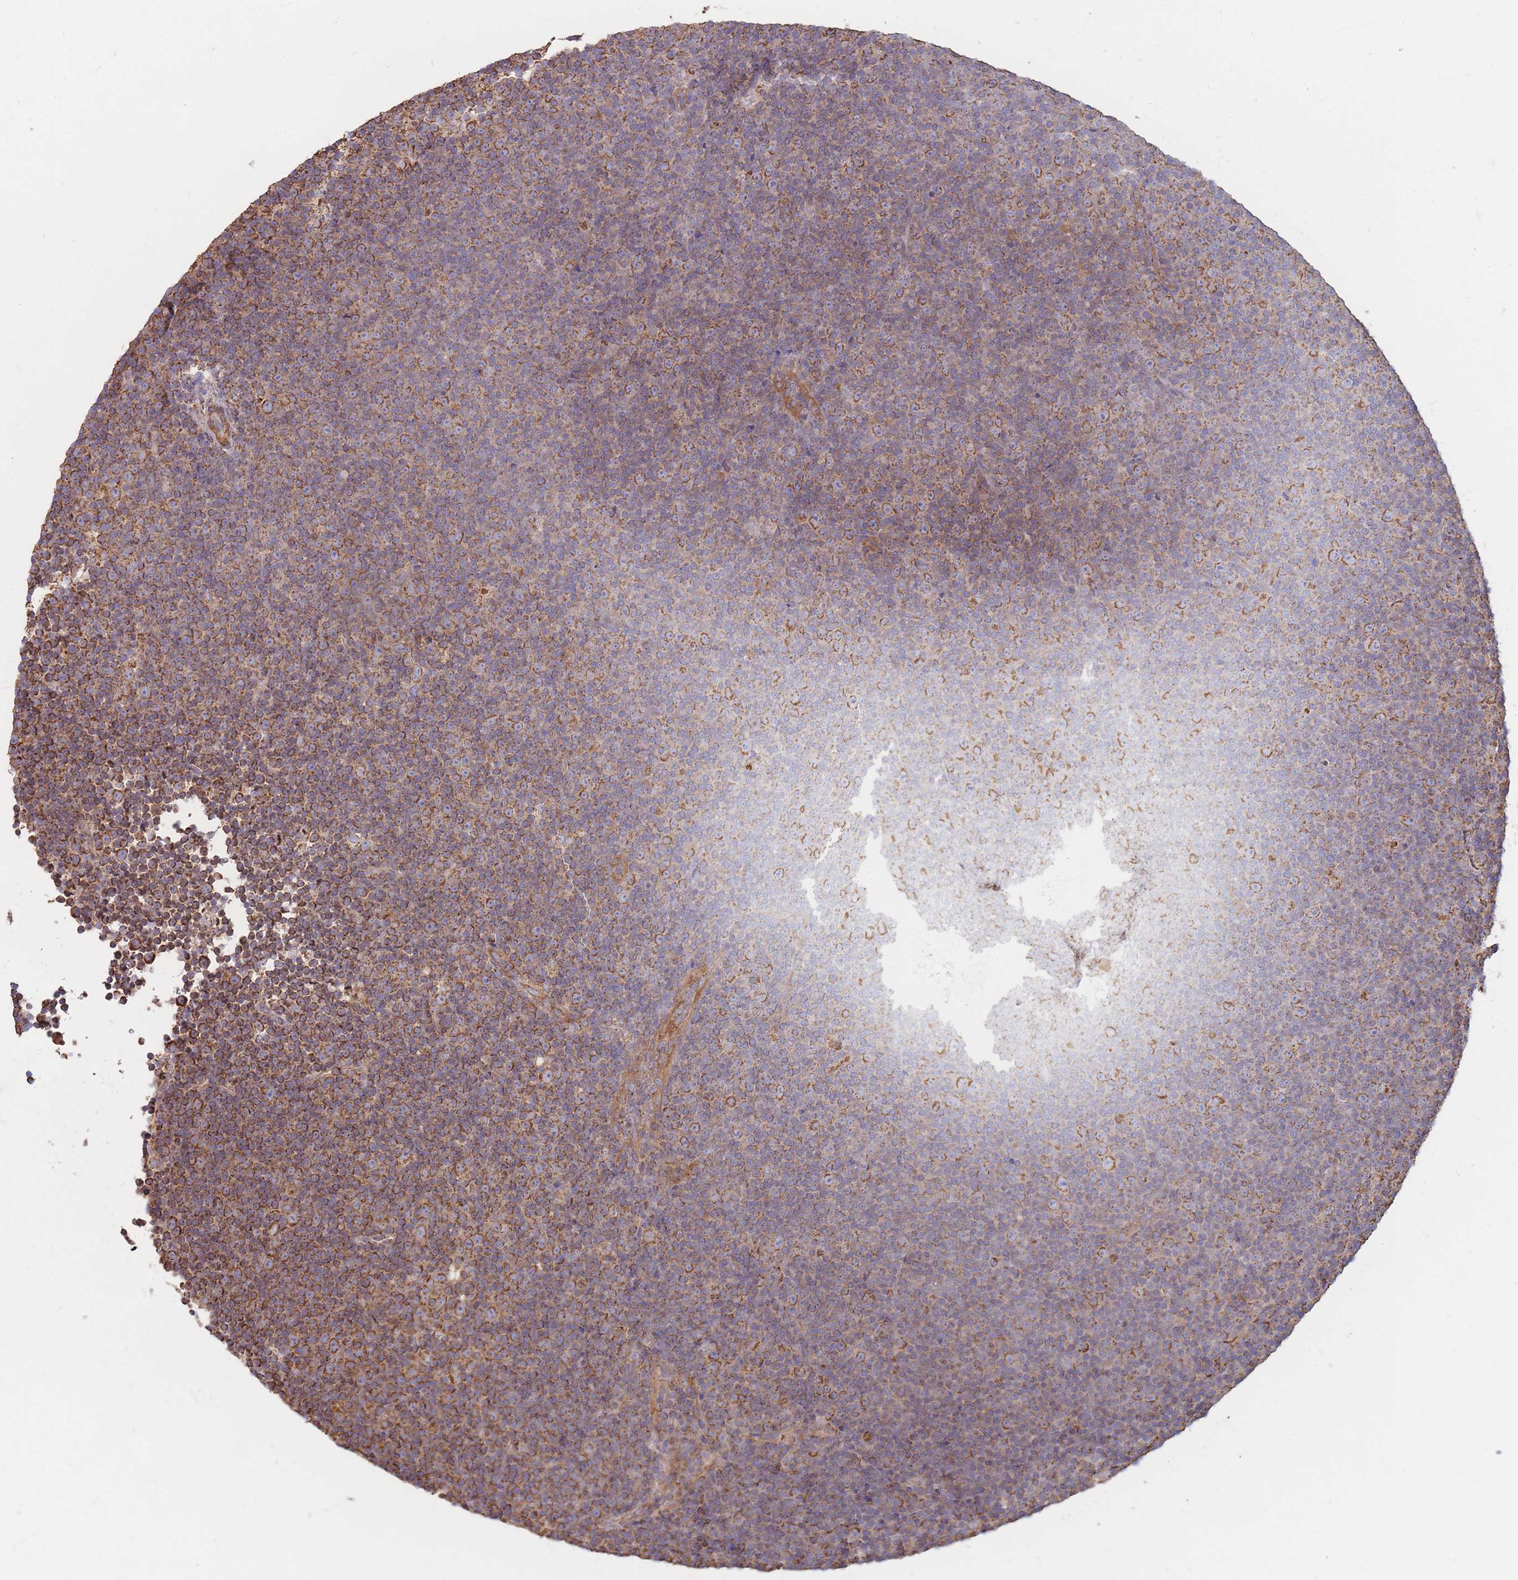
{"staining": {"intensity": "moderate", "quantity": ">75%", "location": "cytoplasmic/membranous"}, "tissue": "lymphoma", "cell_type": "Tumor cells", "image_type": "cancer", "snomed": [{"axis": "morphology", "description": "Malignant lymphoma, non-Hodgkin's type, Low grade"}, {"axis": "topography", "description": "Lymph node"}], "caption": "The histopathology image reveals a brown stain indicating the presence of a protein in the cytoplasmic/membranous of tumor cells in malignant lymphoma, non-Hodgkin's type (low-grade). Using DAB (3,3'-diaminobenzidine) (brown) and hematoxylin (blue) stains, captured at high magnification using brightfield microscopy.", "gene": "KIF16B", "patient": {"sex": "female", "age": 67}}